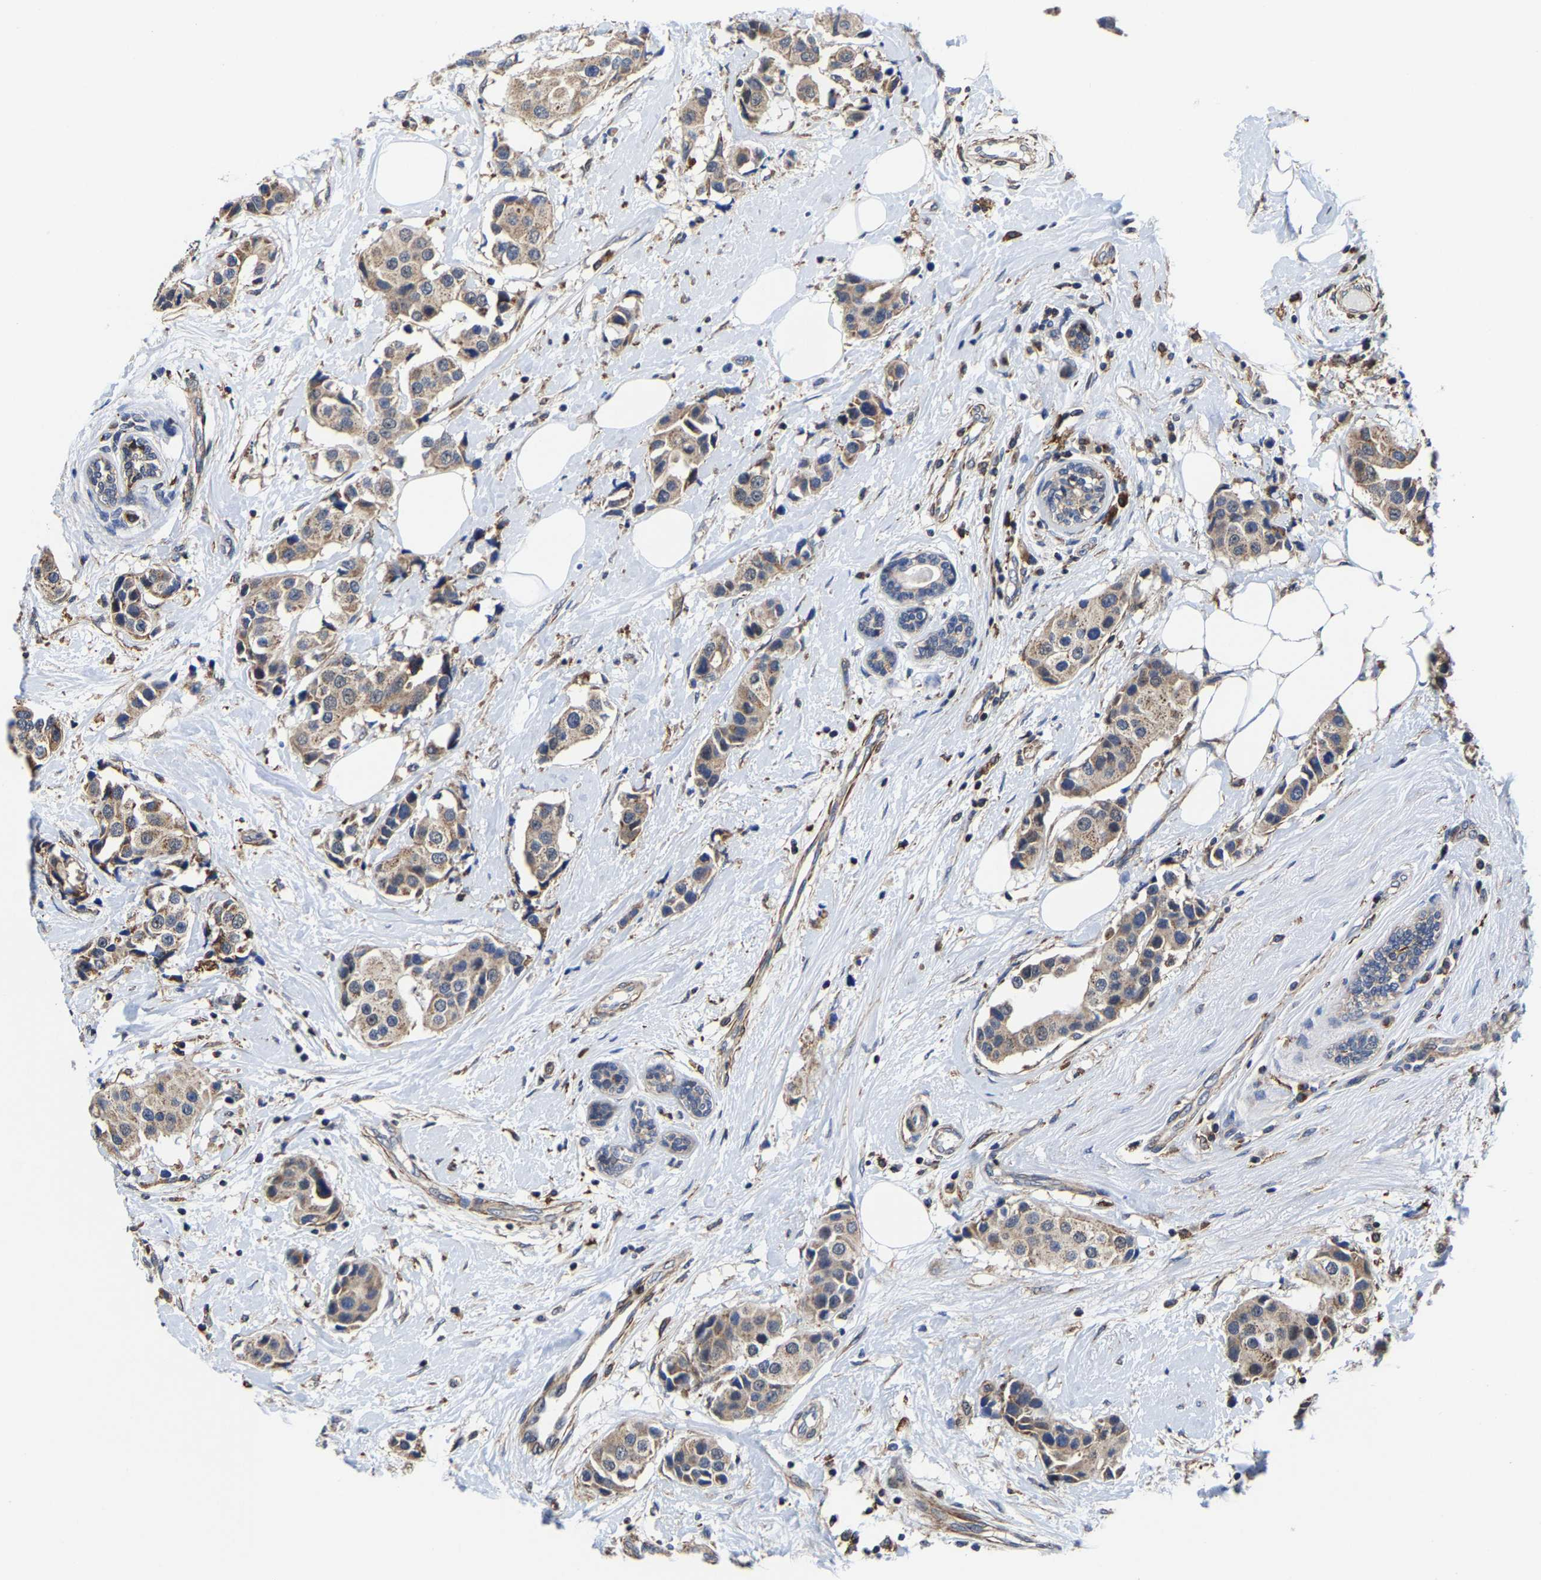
{"staining": {"intensity": "weak", "quantity": ">75%", "location": "cytoplasmic/membranous"}, "tissue": "breast cancer", "cell_type": "Tumor cells", "image_type": "cancer", "snomed": [{"axis": "morphology", "description": "Normal tissue, NOS"}, {"axis": "morphology", "description": "Duct carcinoma"}, {"axis": "topography", "description": "Breast"}], "caption": "Weak cytoplasmic/membranous protein positivity is identified in about >75% of tumor cells in breast invasive ductal carcinoma.", "gene": "PFKFB3", "patient": {"sex": "female", "age": 39}}